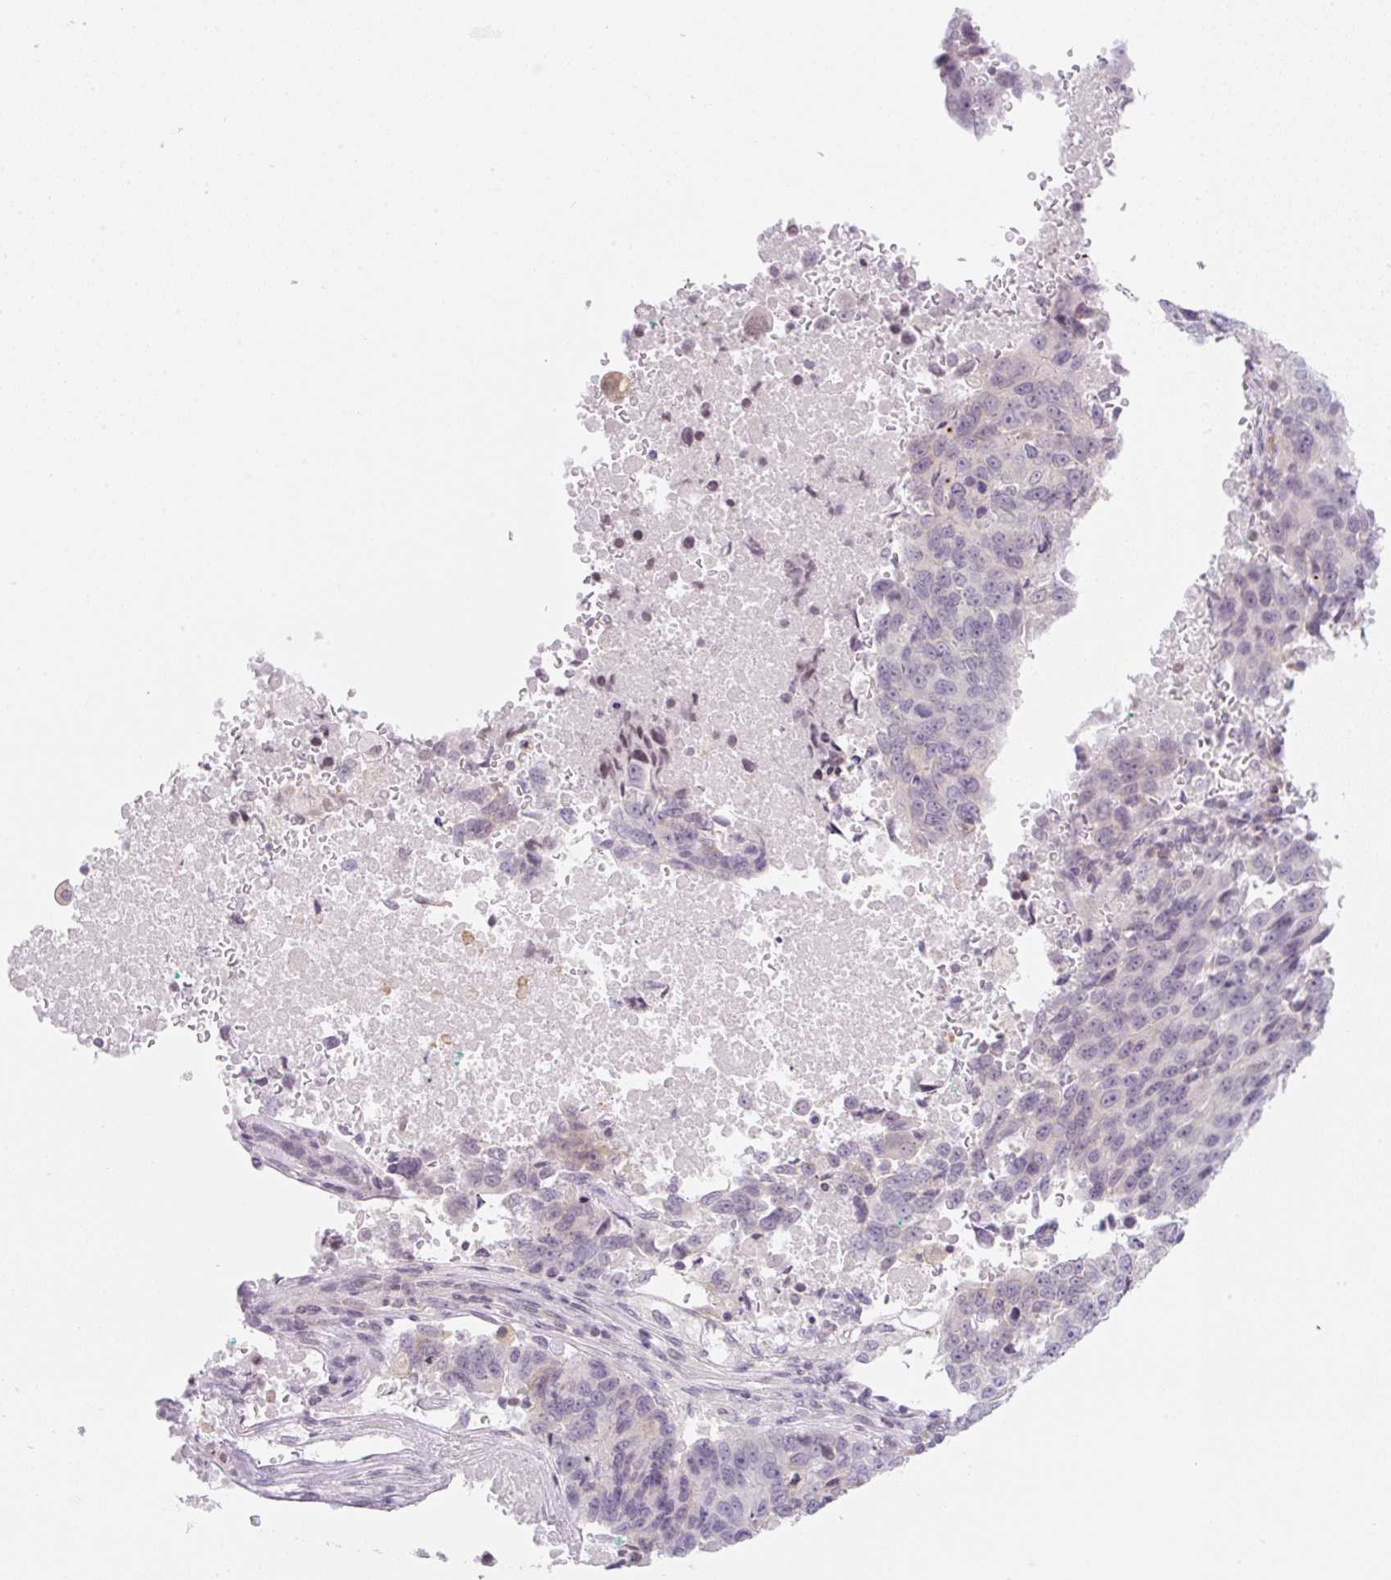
{"staining": {"intensity": "negative", "quantity": "none", "location": "none"}, "tissue": "lung cancer", "cell_type": "Tumor cells", "image_type": "cancer", "snomed": [{"axis": "morphology", "description": "Squamous cell carcinoma, NOS"}, {"axis": "topography", "description": "Lung"}], "caption": "Tumor cells are negative for protein expression in human lung cancer (squamous cell carcinoma).", "gene": "CASKIN1", "patient": {"sex": "female", "age": 66}}